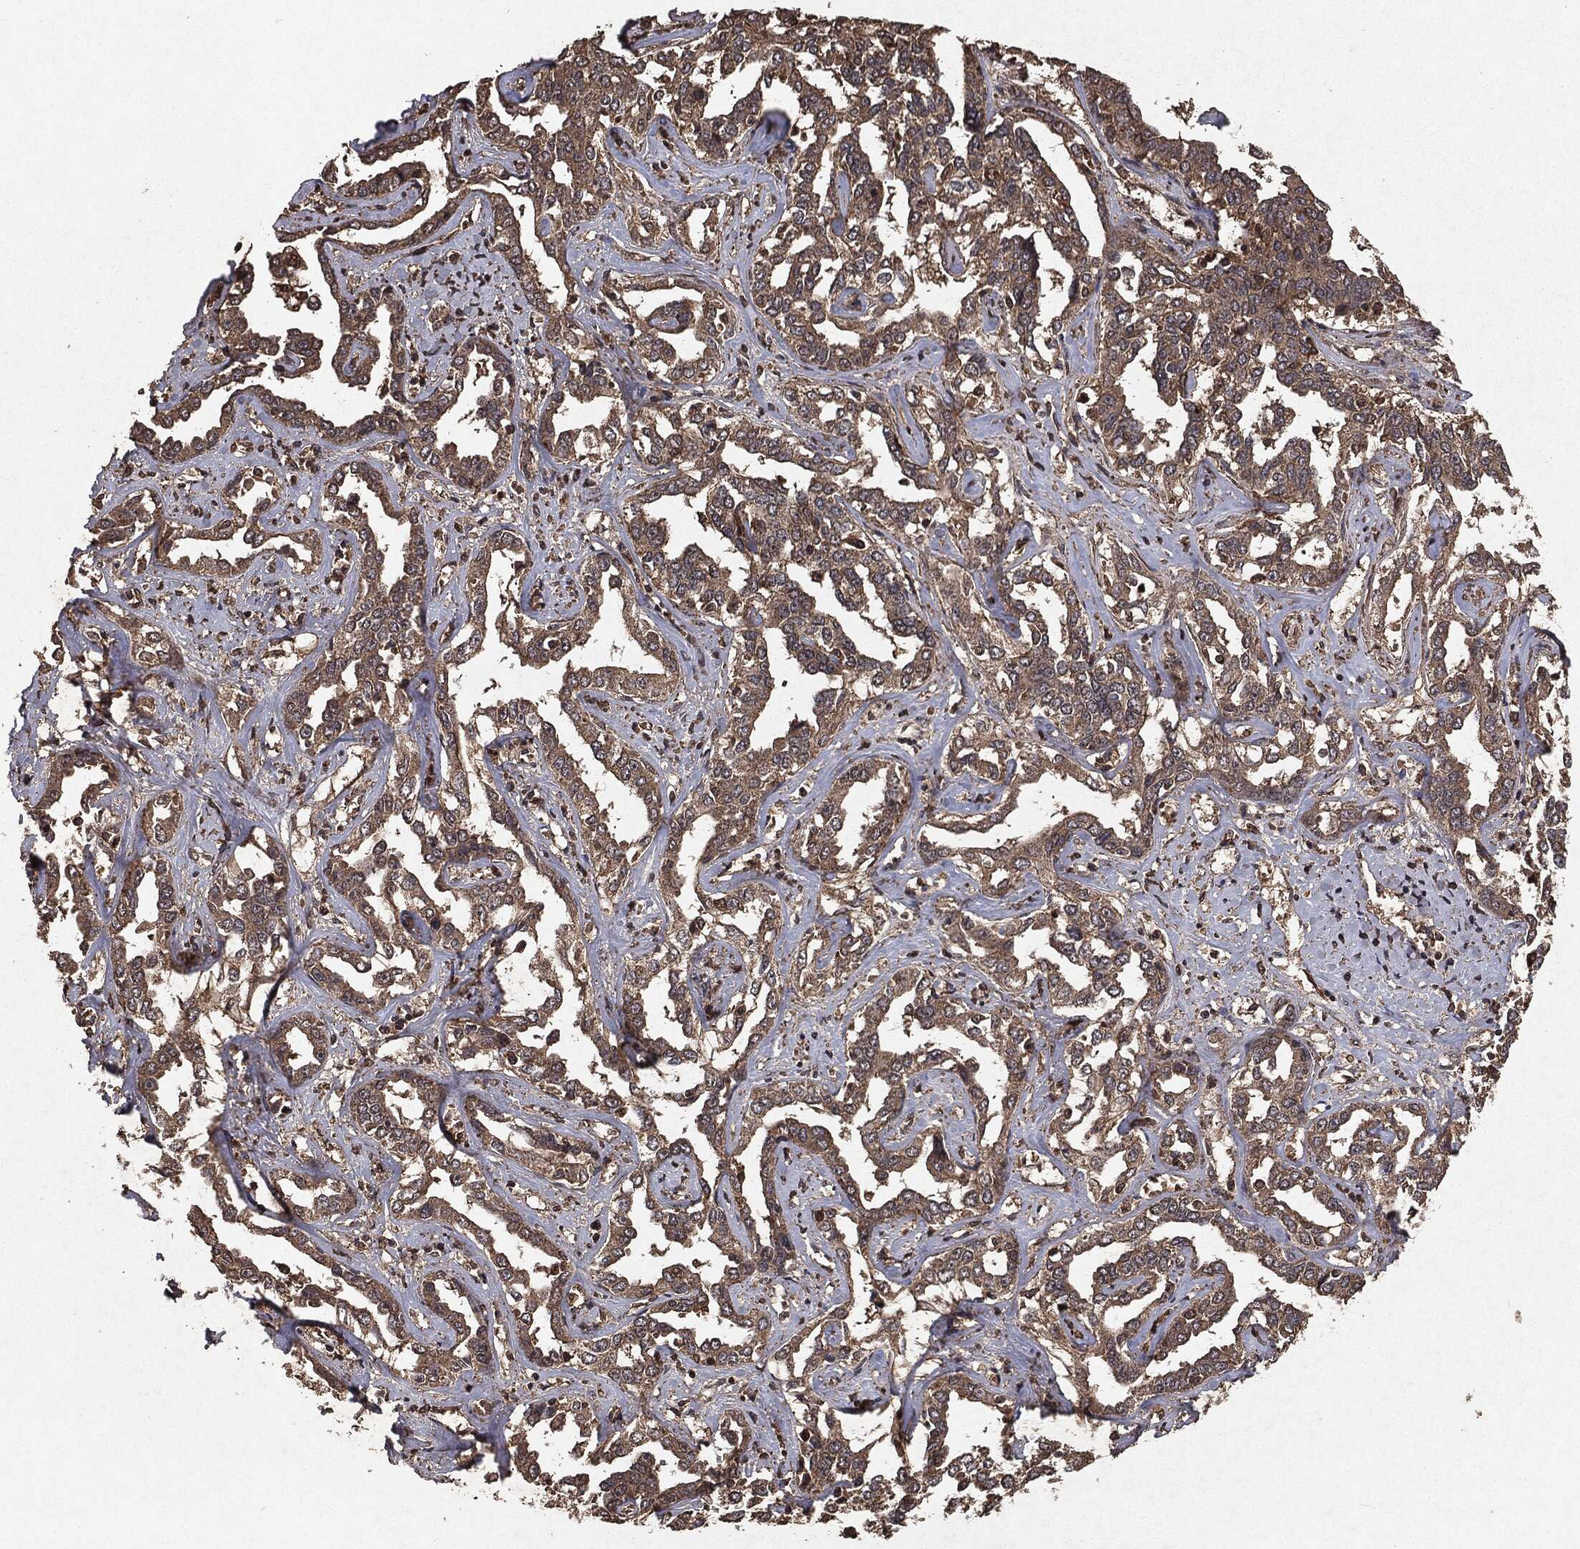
{"staining": {"intensity": "weak", "quantity": ">75%", "location": "cytoplasmic/membranous"}, "tissue": "liver cancer", "cell_type": "Tumor cells", "image_type": "cancer", "snomed": [{"axis": "morphology", "description": "Cholangiocarcinoma"}, {"axis": "topography", "description": "Liver"}], "caption": "Human liver cholangiocarcinoma stained with a brown dye displays weak cytoplasmic/membranous positive staining in approximately >75% of tumor cells.", "gene": "NME1", "patient": {"sex": "male", "age": 59}}